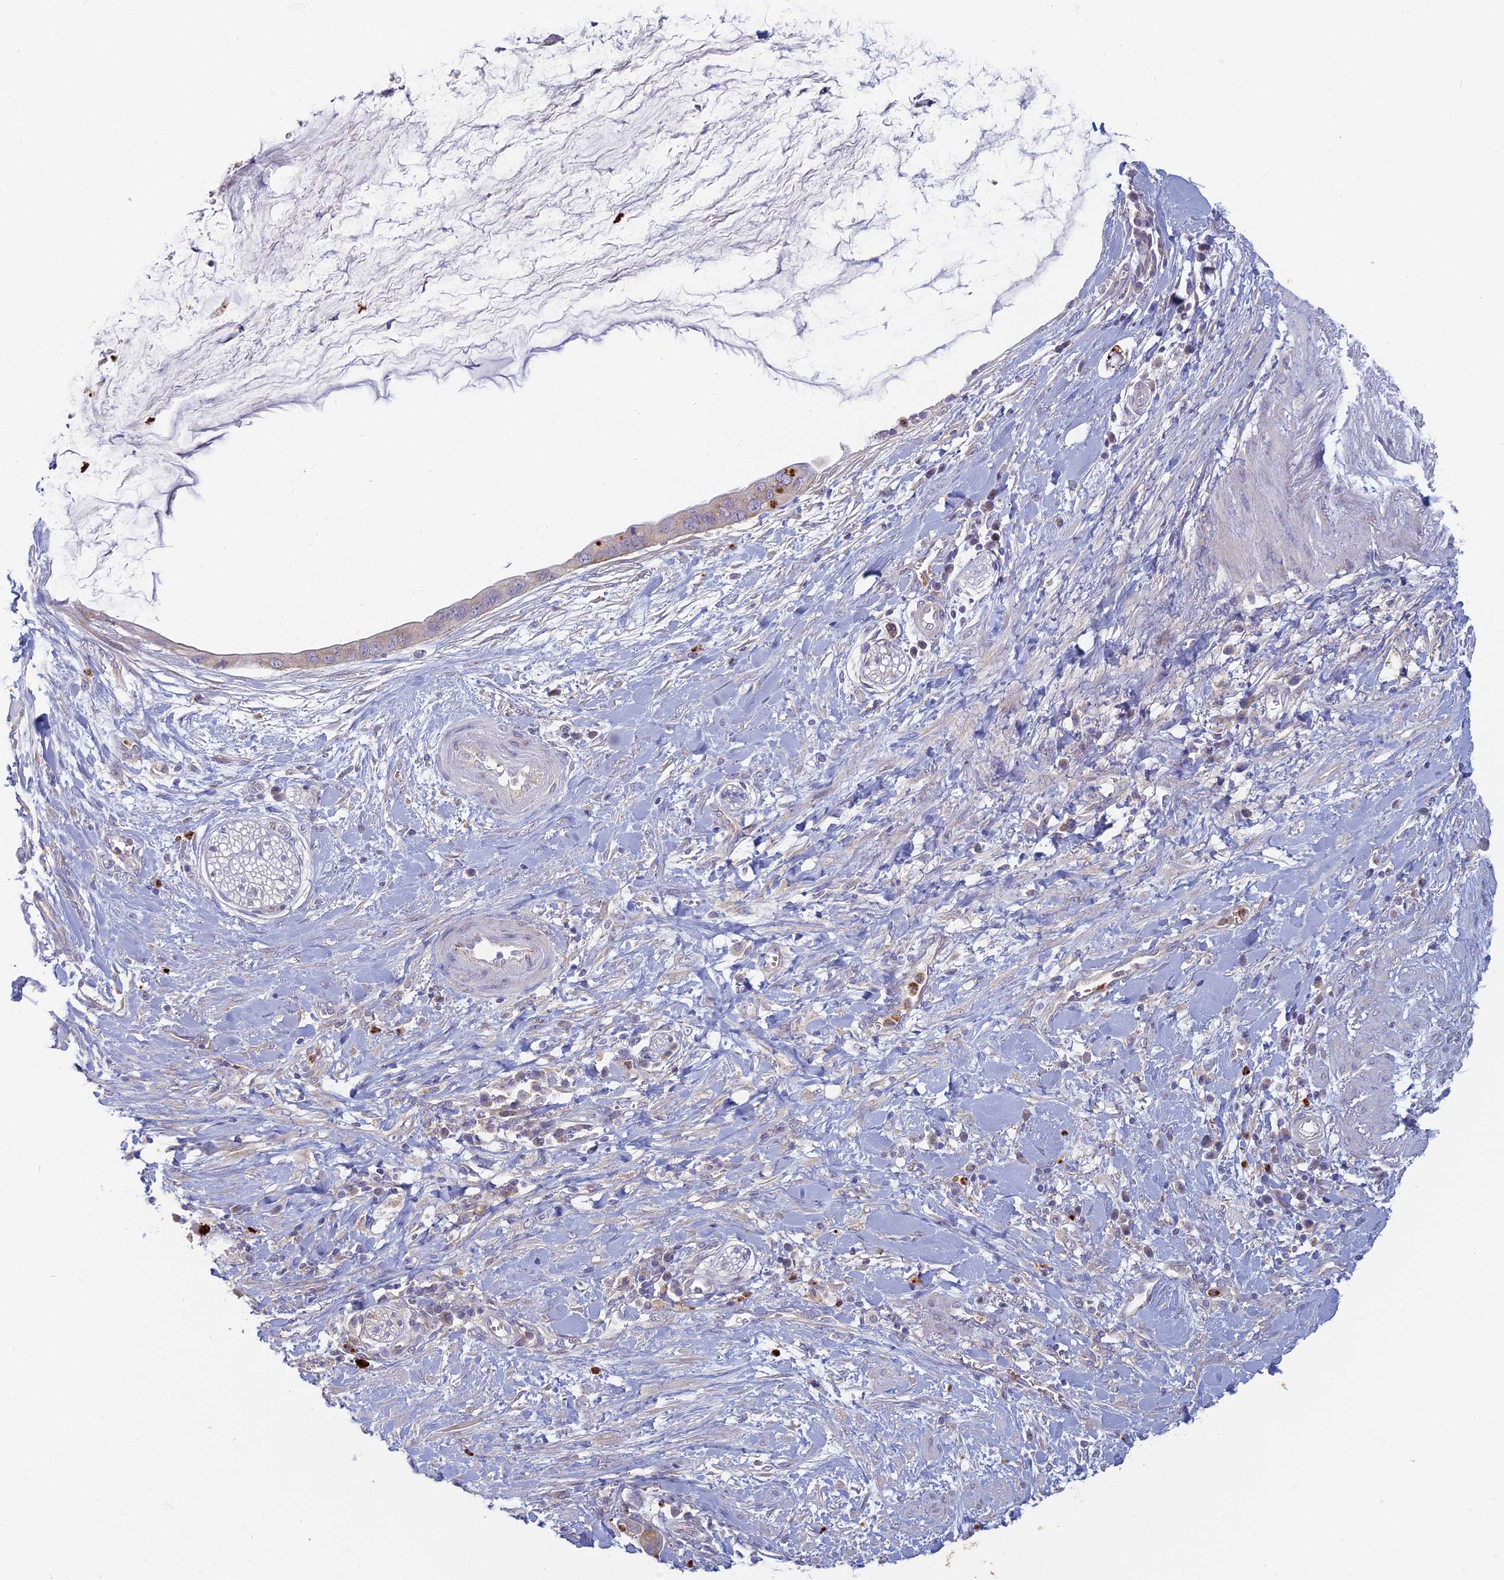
{"staining": {"intensity": "moderate", "quantity": "<25%", "location": "cytoplasmic/membranous"}, "tissue": "pancreatic cancer", "cell_type": "Tumor cells", "image_type": "cancer", "snomed": [{"axis": "morphology", "description": "Adenocarcinoma, NOS"}, {"axis": "topography", "description": "Pancreas"}], "caption": "Brown immunohistochemical staining in adenocarcinoma (pancreatic) exhibits moderate cytoplasmic/membranous staining in approximately <25% of tumor cells.", "gene": "PROX2", "patient": {"sex": "male", "age": 75}}